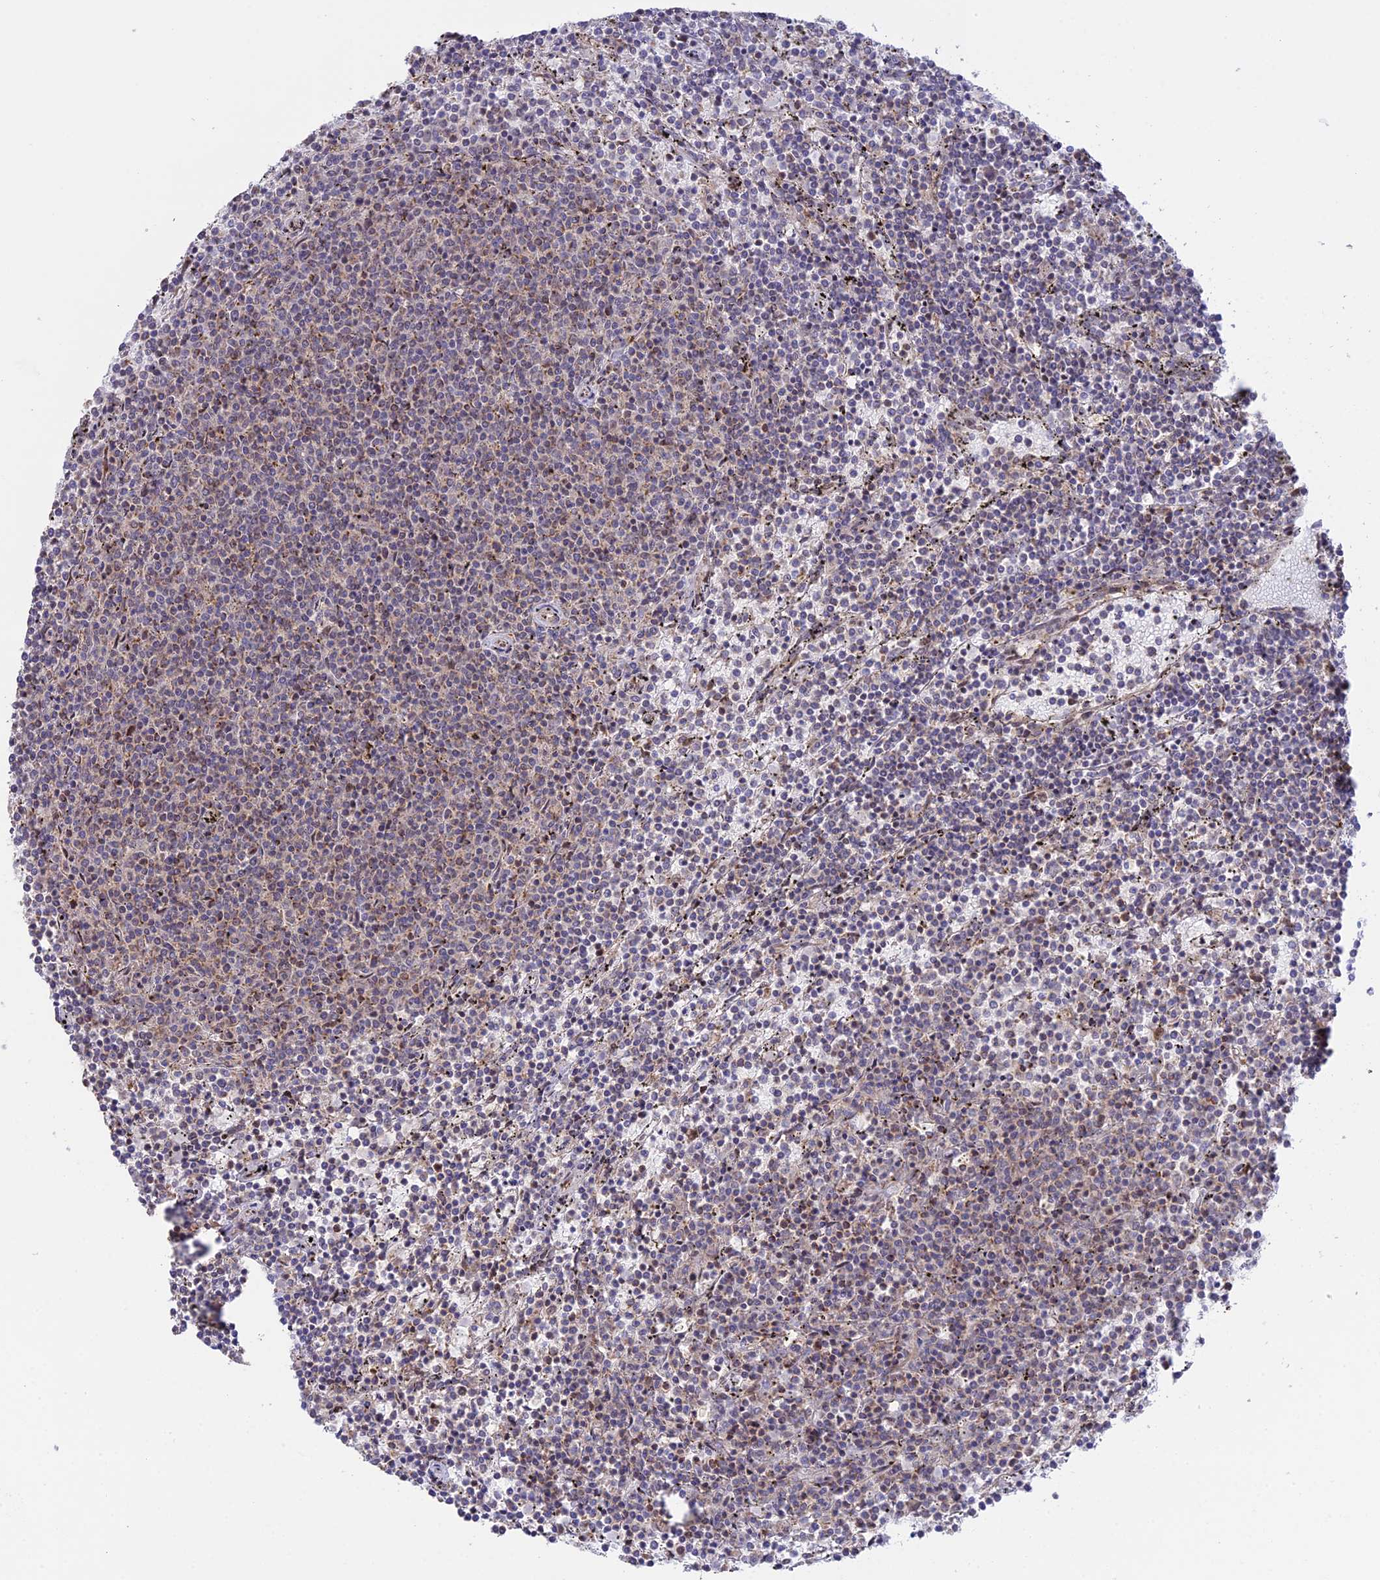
{"staining": {"intensity": "negative", "quantity": "none", "location": "none"}, "tissue": "lymphoma", "cell_type": "Tumor cells", "image_type": "cancer", "snomed": [{"axis": "morphology", "description": "Malignant lymphoma, non-Hodgkin's type, Low grade"}, {"axis": "topography", "description": "Spleen"}], "caption": "Tumor cells are negative for brown protein staining in lymphoma.", "gene": "GSKIP", "patient": {"sex": "female", "age": 50}}